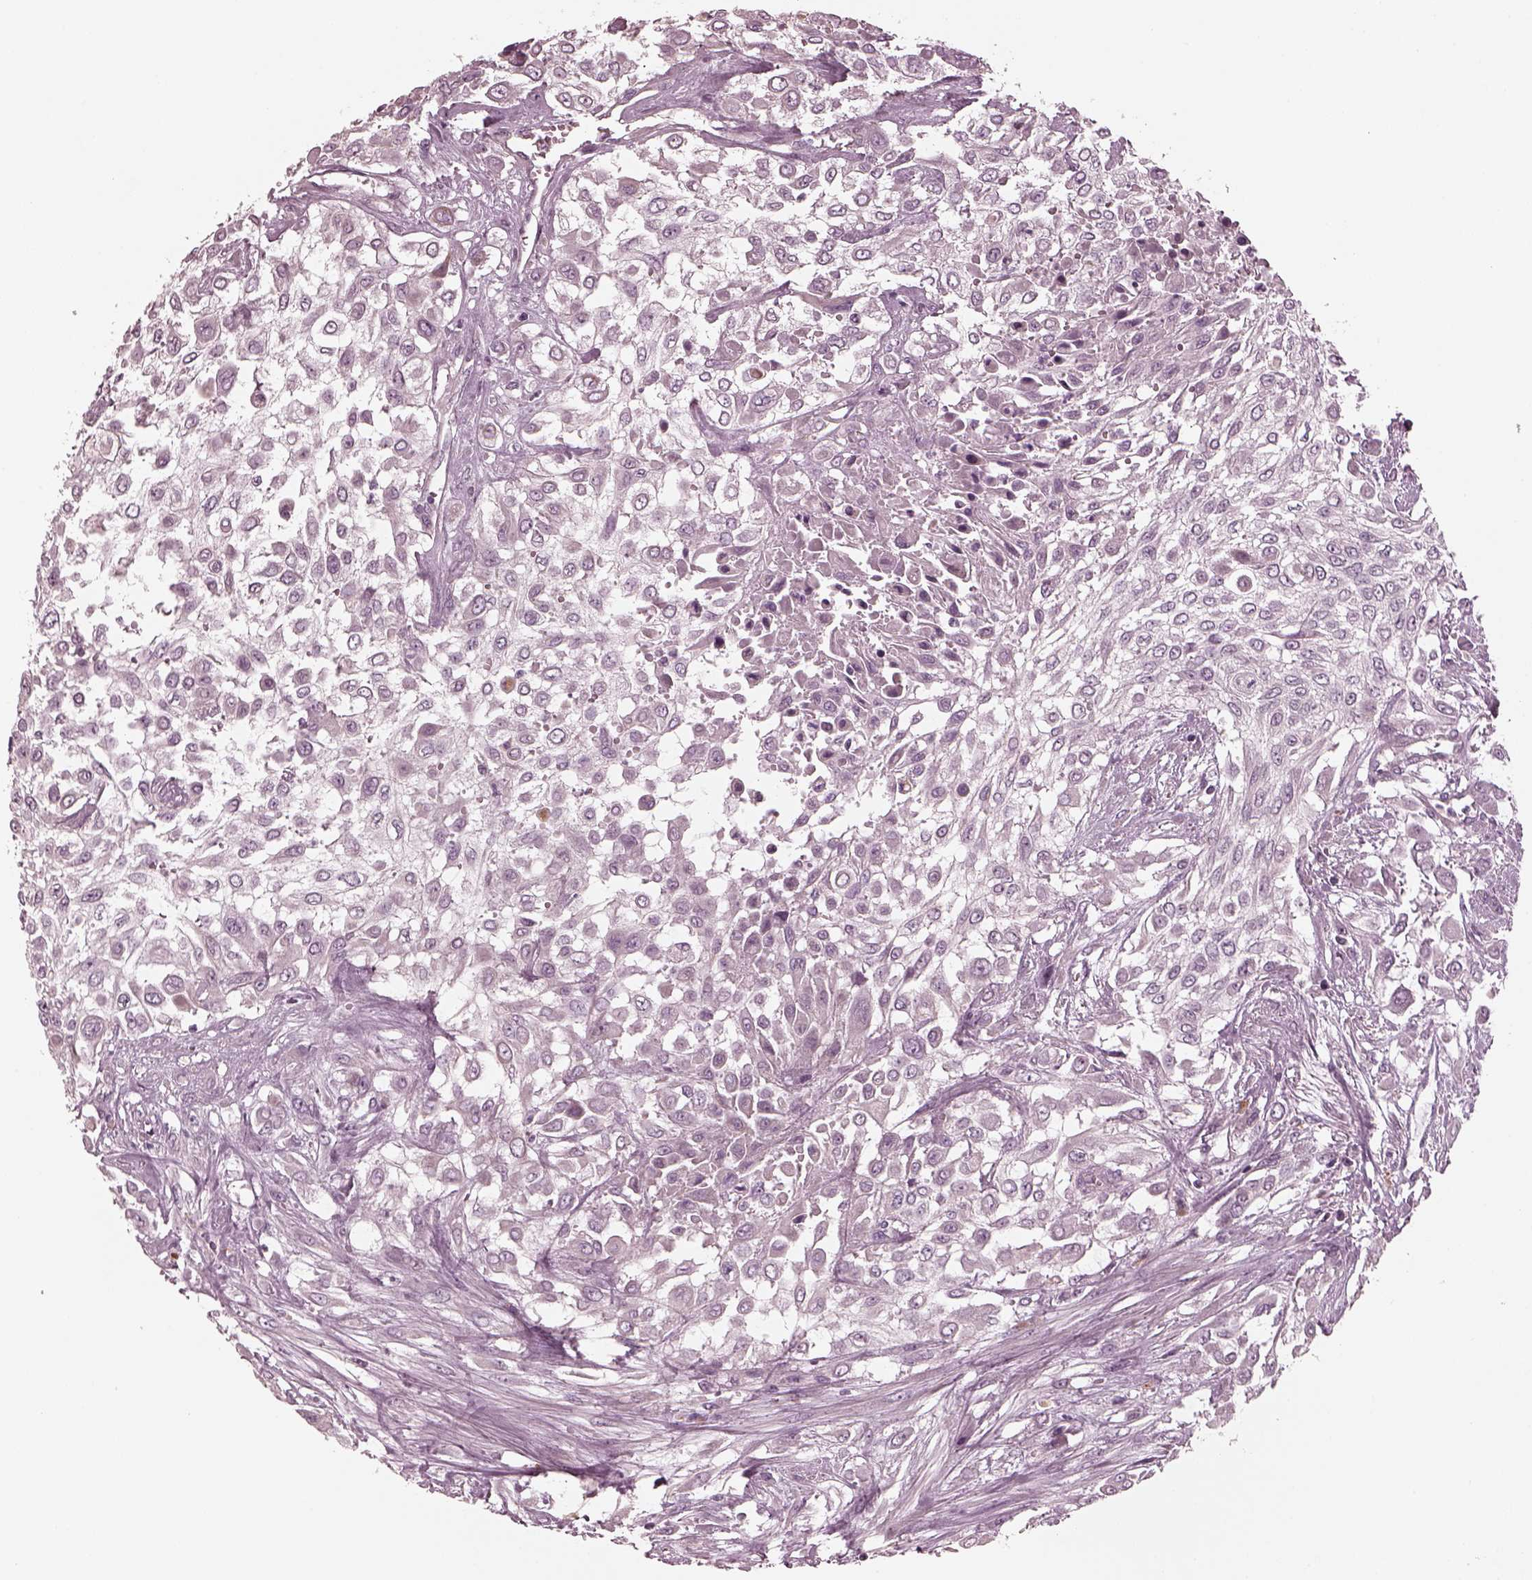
{"staining": {"intensity": "negative", "quantity": "none", "location": "none"}, "tissue": "urothelial cancer", "cell_type": "Tumor cells", "image_type": "cancer", "snomed": [{"axis": "morphology", "description": "Urothelial carcinoma, High grade"}, {"axis": "topography", "description": "Urinary bladder"}], "caption": "There is no significant positivity in tumor cells of urothelial cancer.", "gene": "KIF6", "patient": {"sex": "male", "age": 57}}